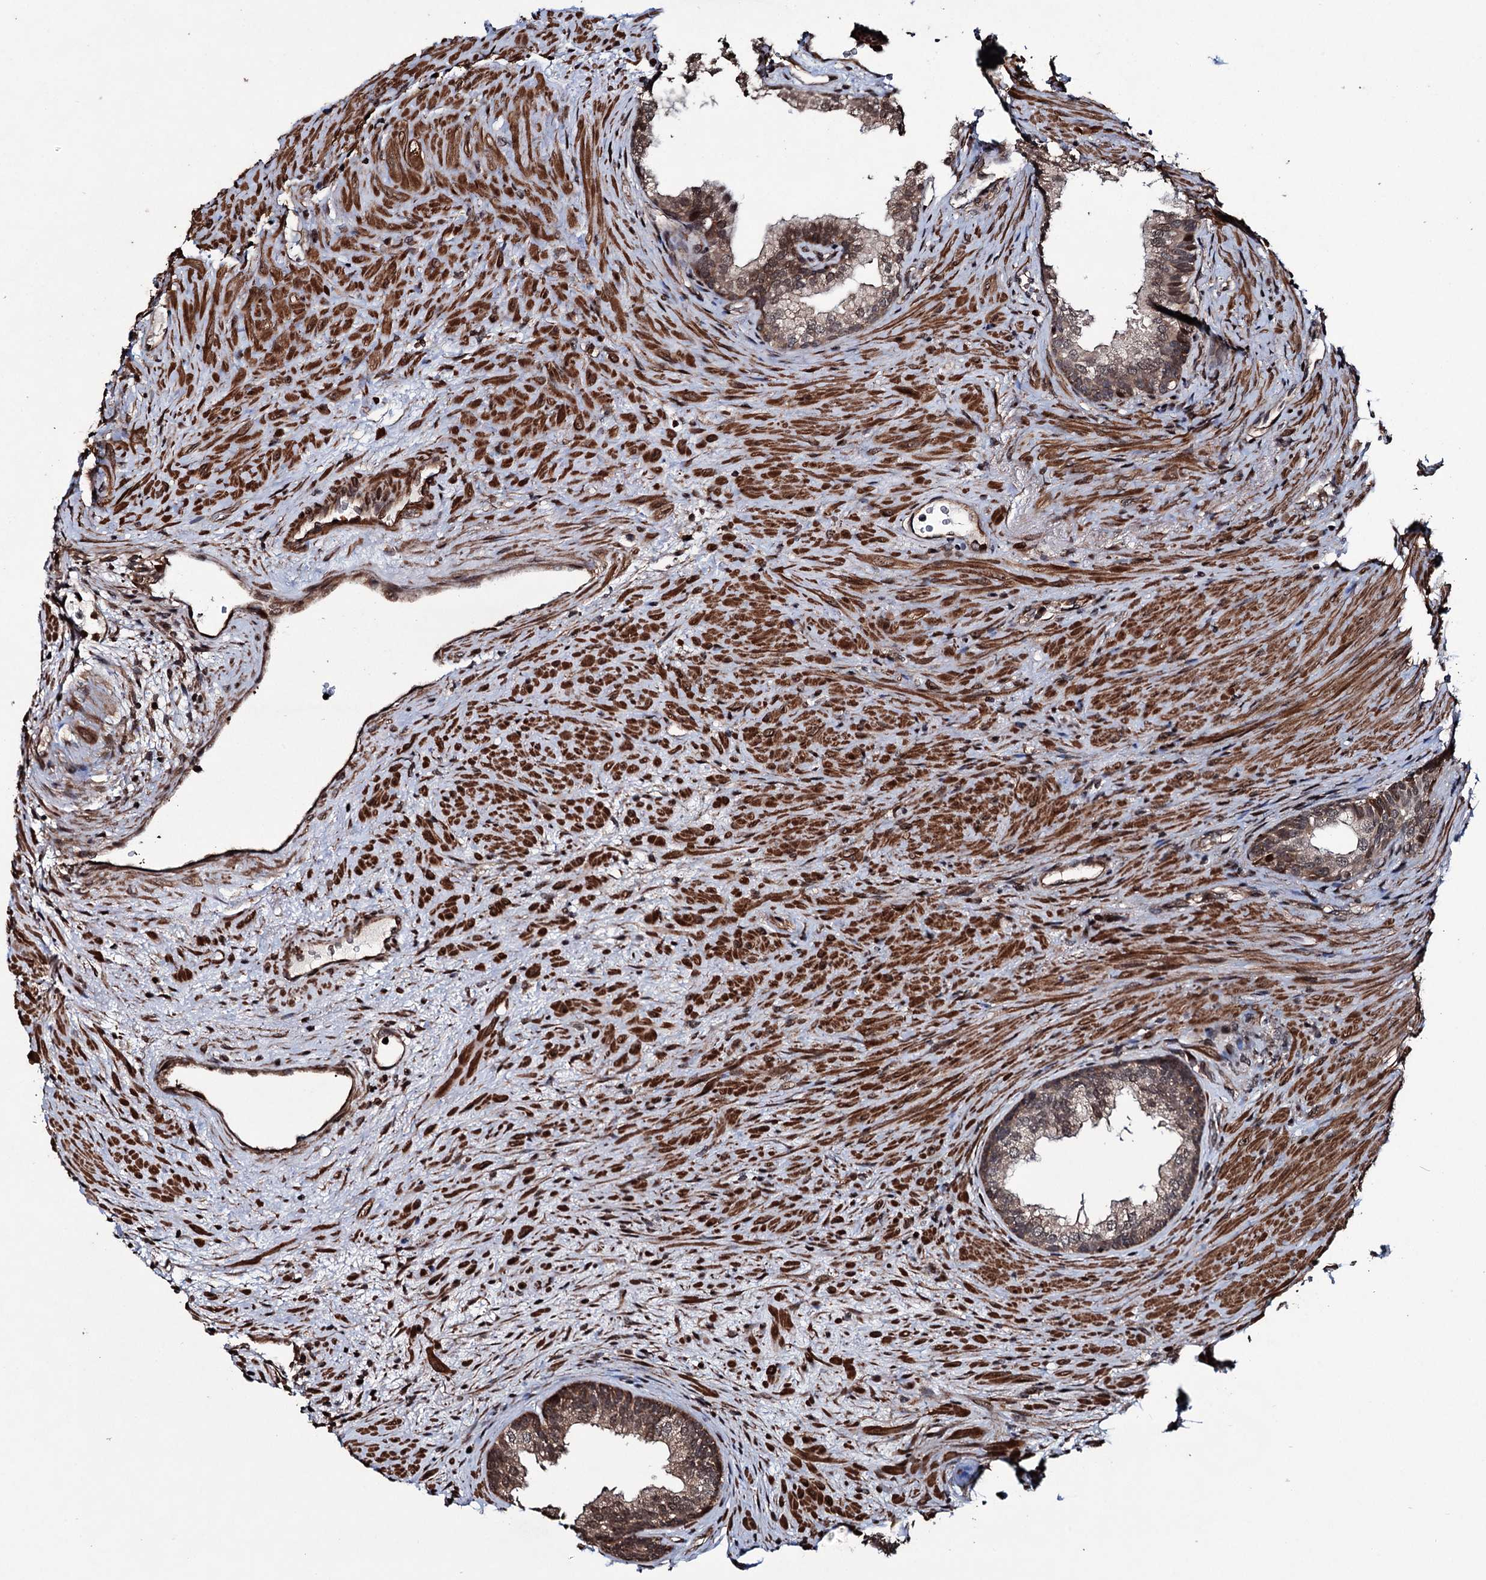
{"staining": {"intensity": "moderate", "quantity": ">75%", "location": "cytoplasmic/membranous,nuclear"}, "tissue": "prostate", "cell_type": "Glandular cells", "image_type": "normal", "snomed": [{"axis": "morphology", "description": "Normal tissue, NOS"}, {"axis": "topography", "description": "Prostate"}], "caption": "This is a histology image of IHC staining of unremarkable prostate, which shows moderate staining in the cytoplasmic/membranous,nuclear of glandular cells.", "gene": "EYA4", "patient": {"sex": "male", "age": 76}}